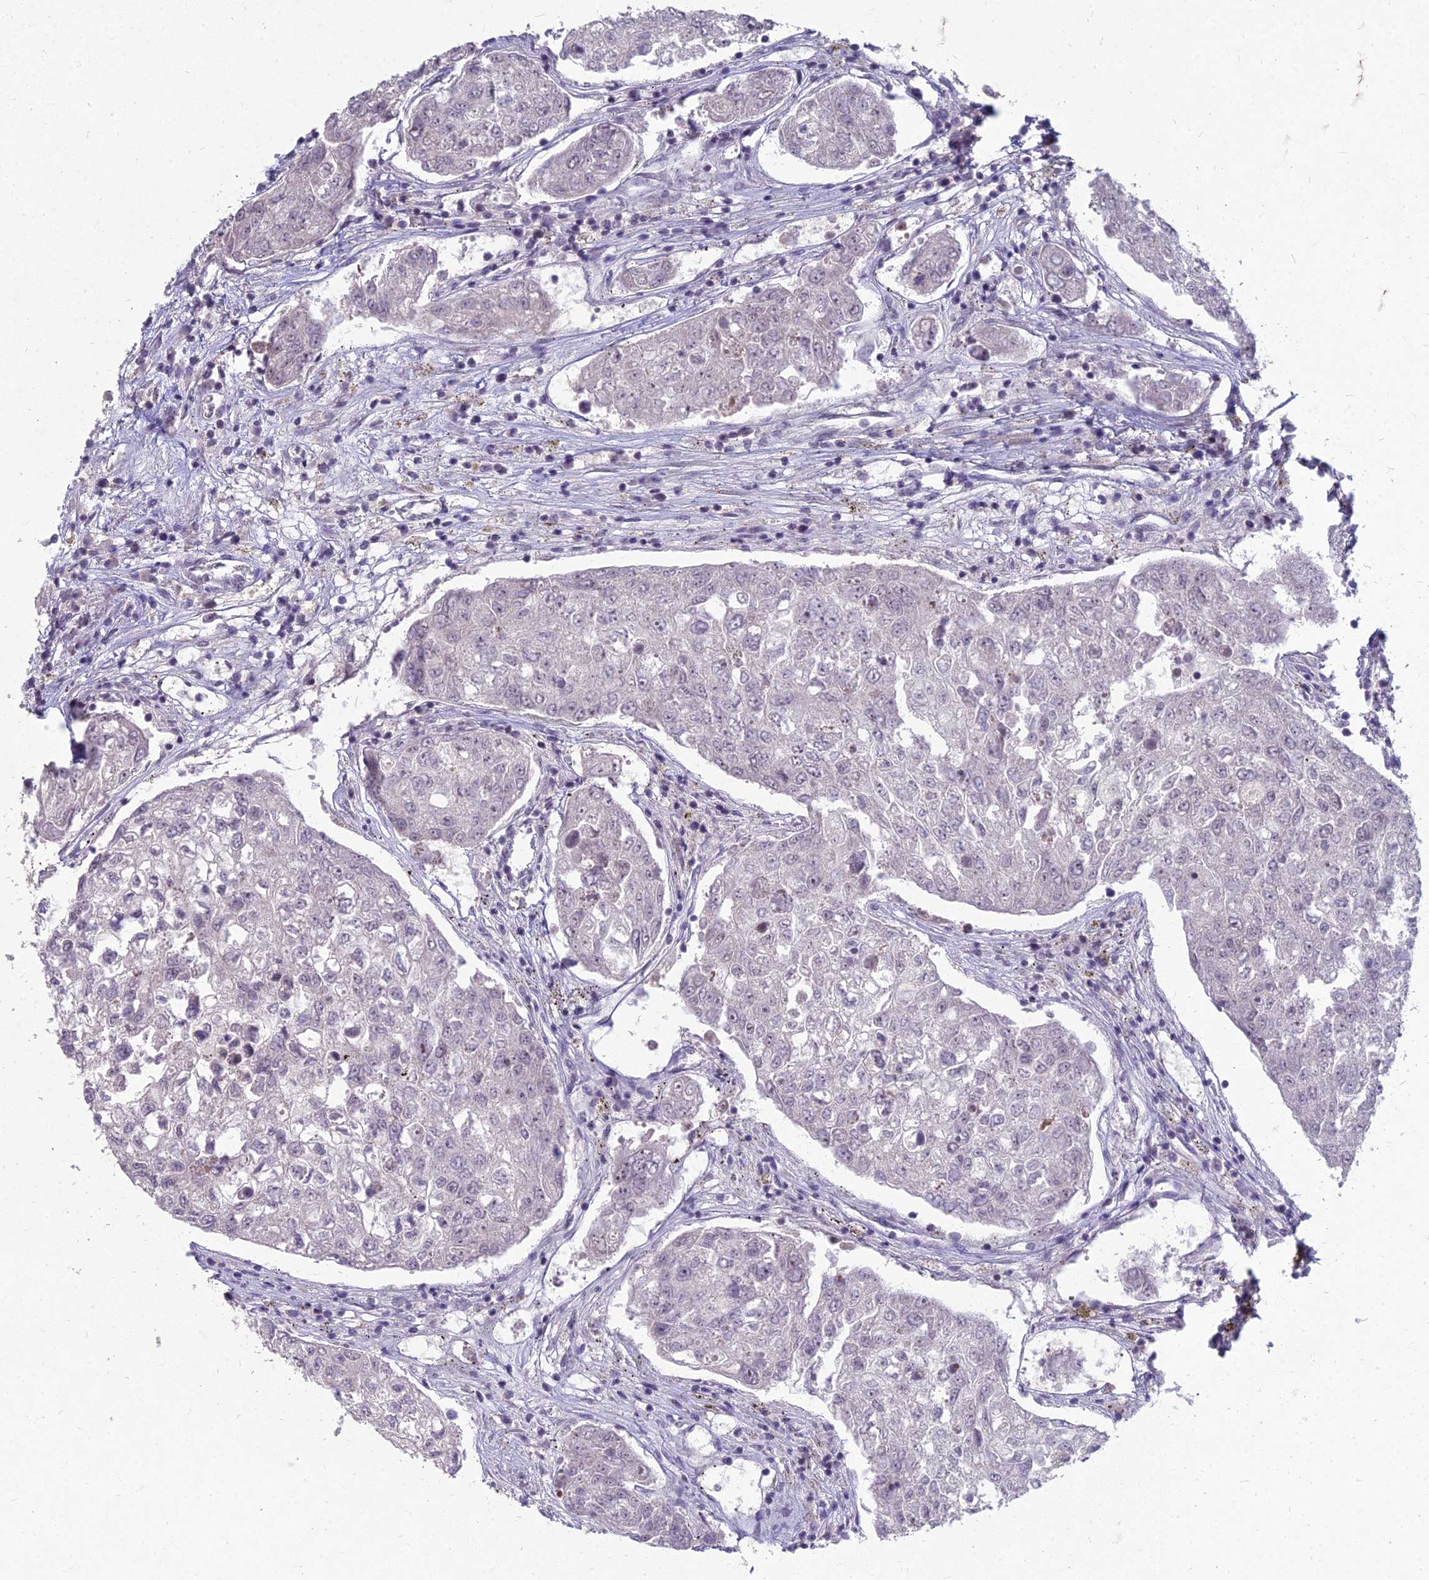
{"staining": {"intensity": "negative", "quantity": "none", "location": "none"}, "tissue": "urothelial cancer", "cell_type": "Tumor cells", "image_type": "cancer", "snomed": [{"axis": "morphology", "description": "Urothelial carcinoma, High grade"}, {"axis": "topography", "description": "Lymph node"}, {"axis": "topography", "description": "Urinary bladder"}], "caption": "Histopathology image shows no protein positivity in tumor cells of urothelial cancer tissue. (DAB (3,3'-diaminobenzidine) immunohistochemistry (IHC) with hematoxylin counter stain).", "gene": "KAT7", "patient": {"sex": "male", "age": 51}}